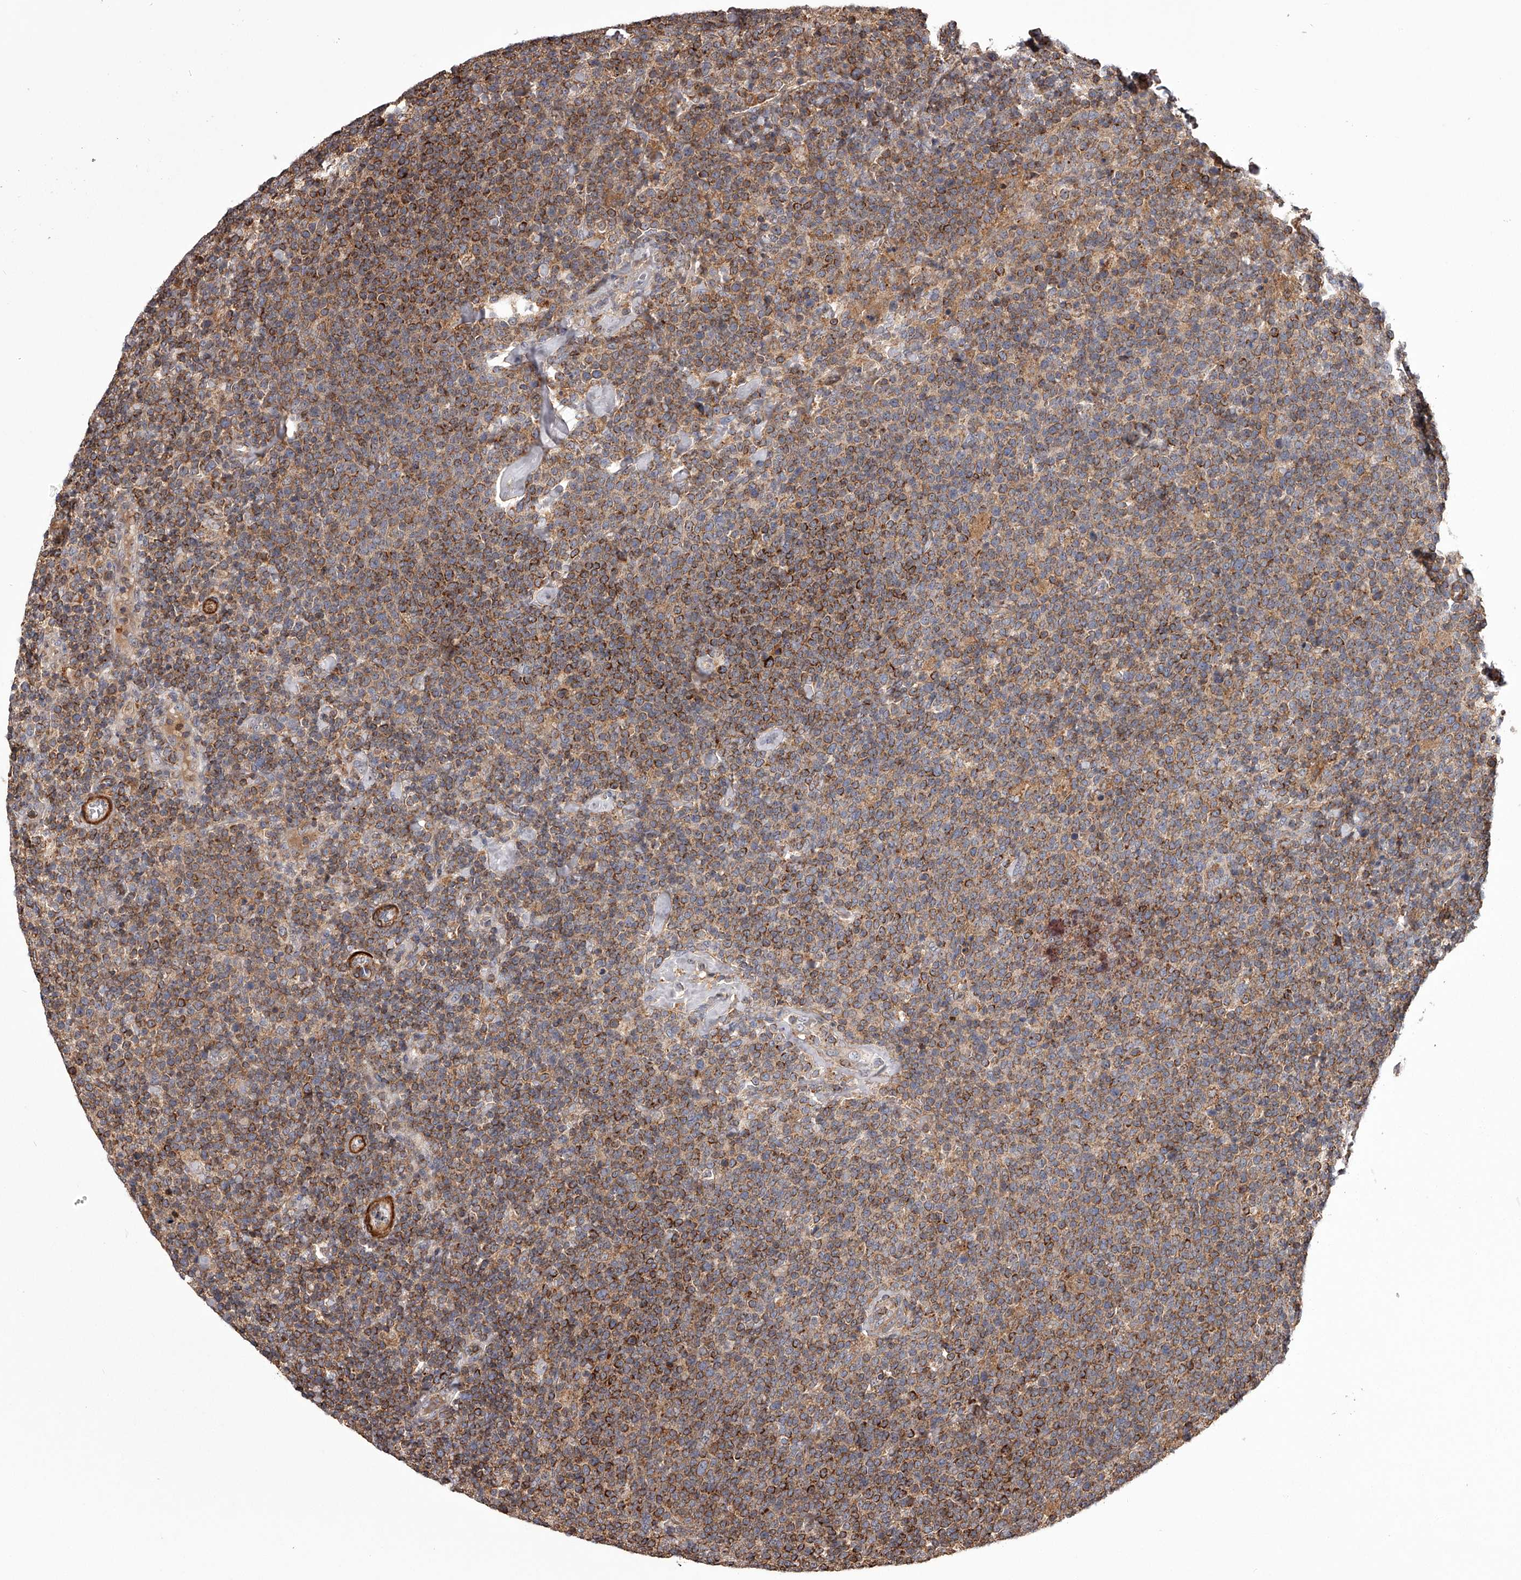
{"staining": {"intensity": "moderate", "quantity": ">75%", "location": "cytoplasmic/membranous"}, "tissue": "lymphoma", "cell_type": "Tumor cells", "image_type": "cancer", "snomed": [{"axis": "morphology", "description": "Malignant lymphoma, non-Hodgkin's type, High grade"}, {"axis": "topography", "description": "Lymph node"}], "caption": "This is an image of immunohistochemistry staining of lymphoma, which shows moderate expression in the cytoplasmic/membranous of tumor cells.", "gene": "RRP36", "patient": {"sex": "male", "age": 61}}